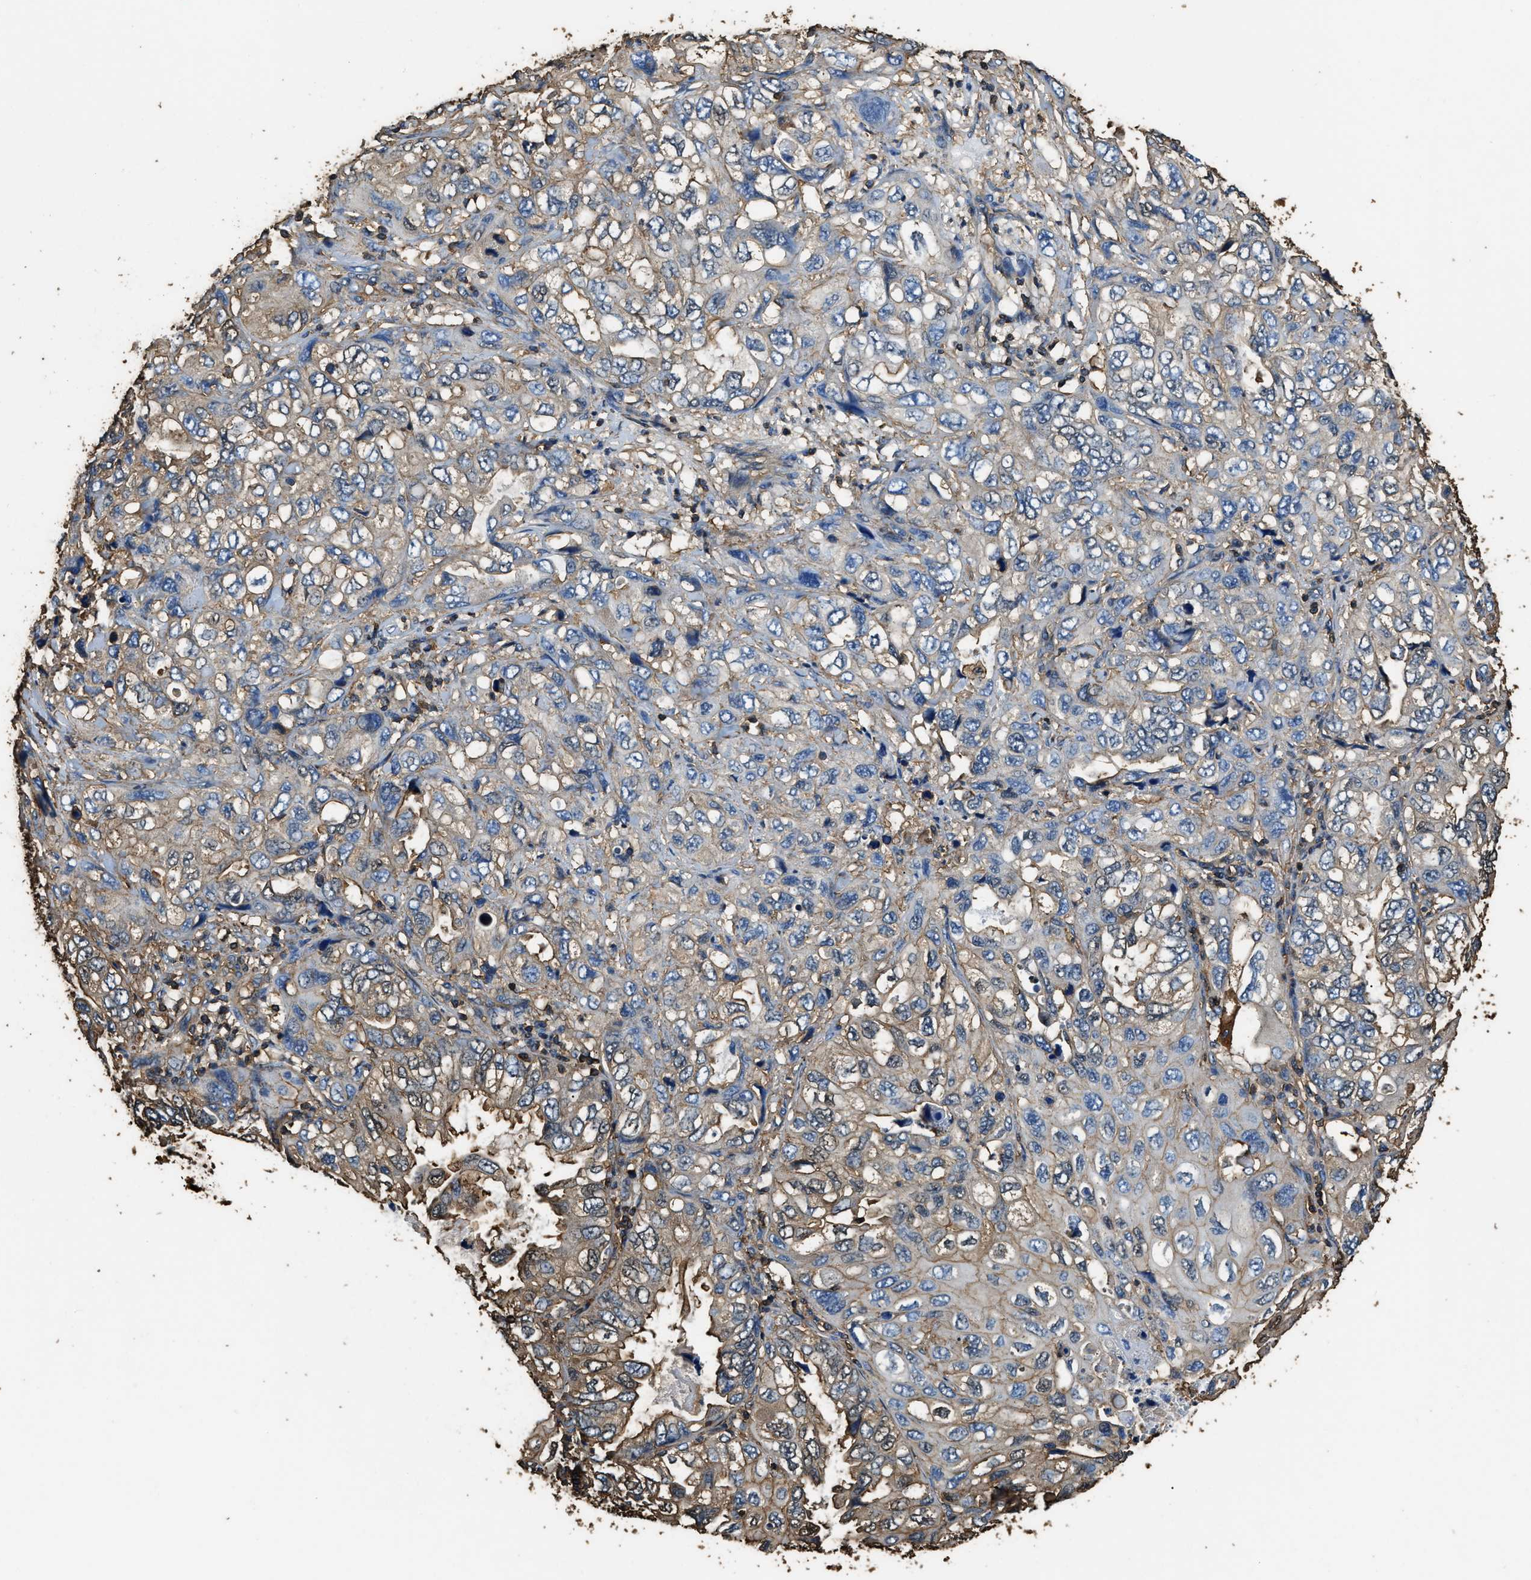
{"staining": {"intensity": "weak", "quantity": "25%-75%", "location": "cytoplasmic/membranous"}, "tissue": "lung cancer", "cell_type": "Tumor cells", "image_type": "cancer", "snomed": [{"axis": "morphology", "description": "Squamous cell carcinoma, NOS"}, {"axis": "topography", "description": "Lung"}], "caption": "Protein staining of lung cancer tissue reveals weak cytoplasmic/membranous staining in about 25%-75% of tumor cells.", "gene": "ACCS", "patient": {"sex": "female", "age": 73}}